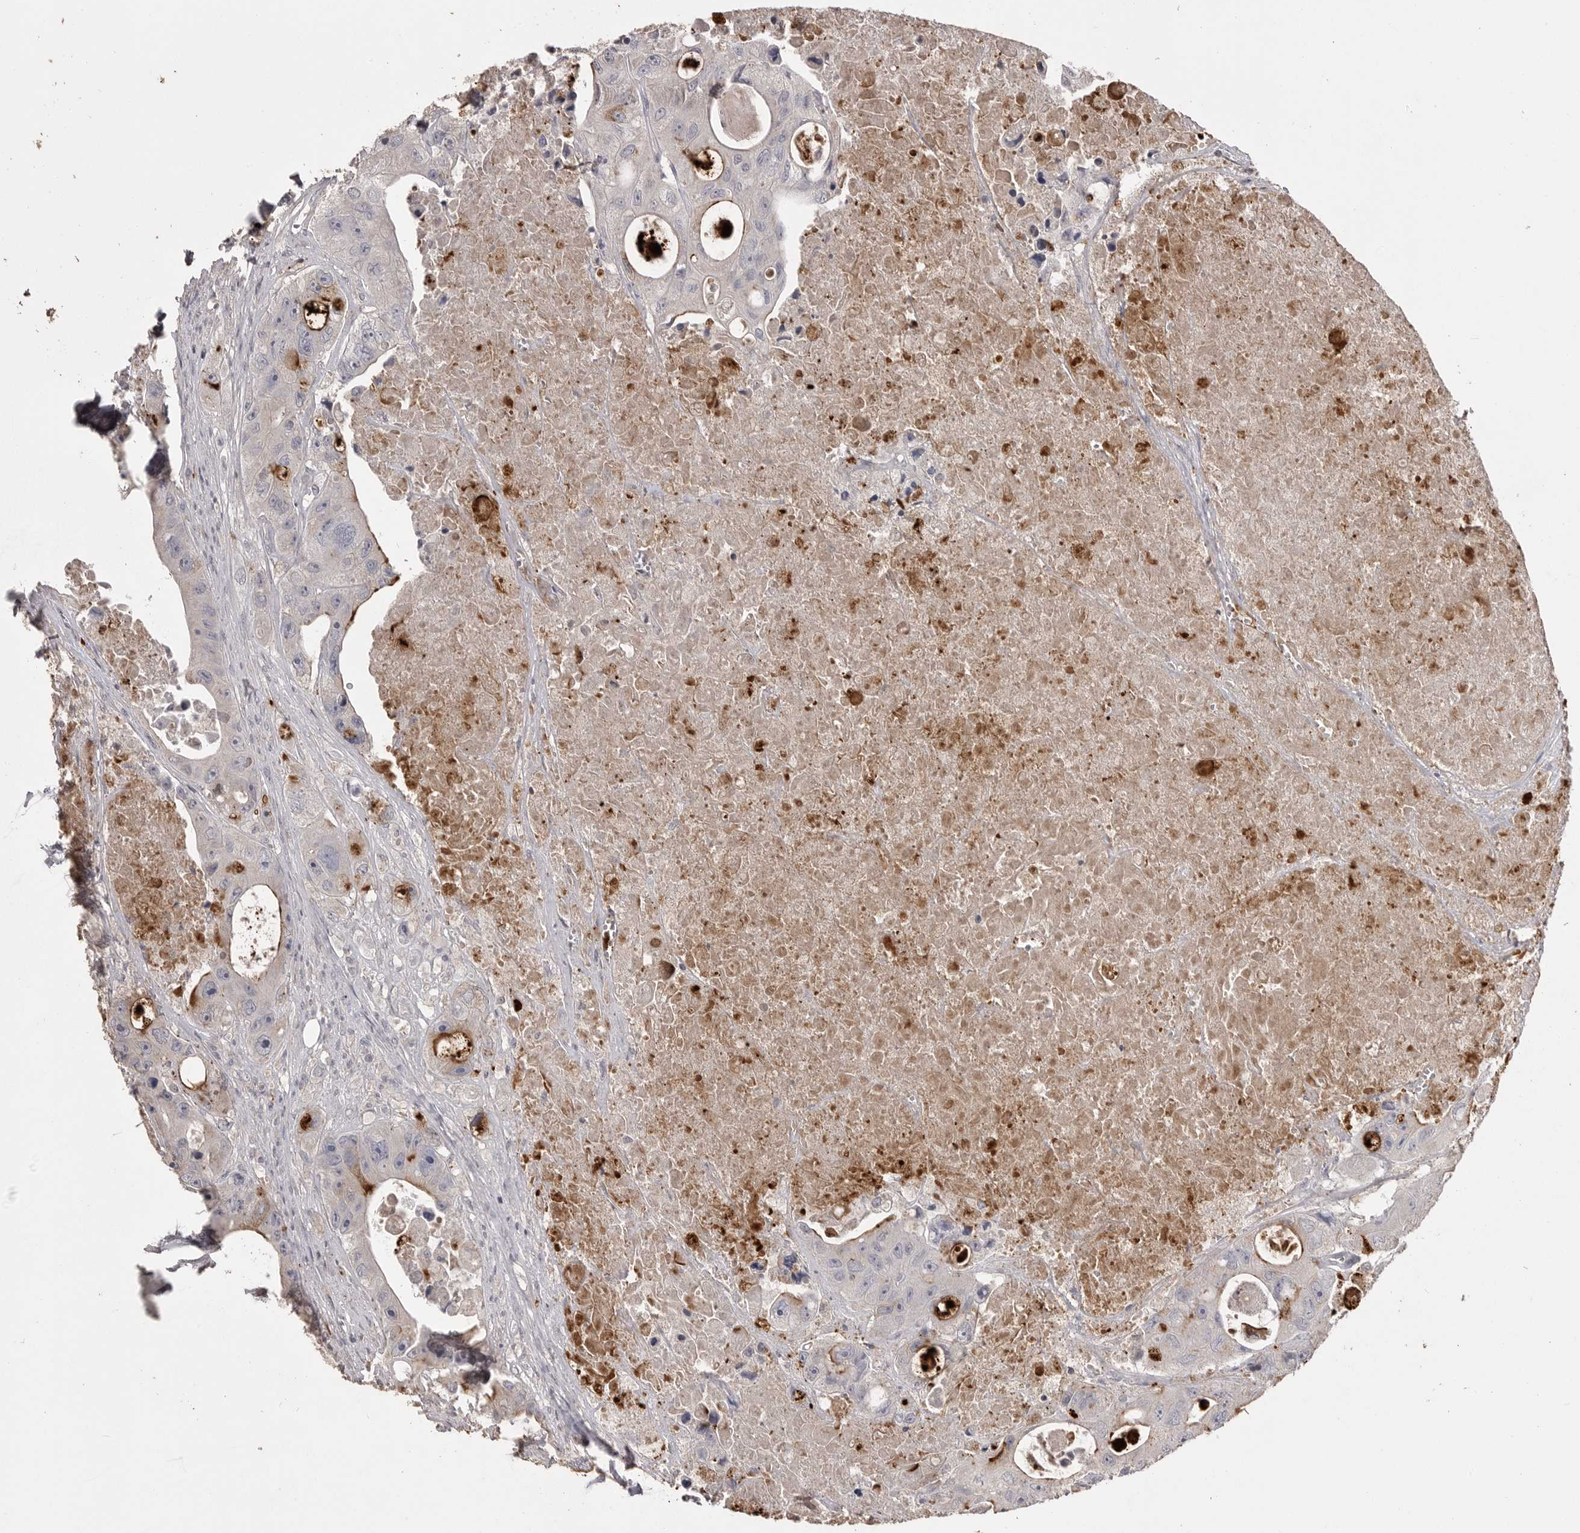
{"staining": {"intensity": "moderate", "quantity": "<25%", "location": "cytoplasmic/membranous"}, "tissue": "colorectal cancer", "cell_type": "Tumor cells", "image_type": "cancer", "snomed": [{"axis": "morphology", "description": "Adenocarcinoma, NOS"}, {"axis": "topography", "description": "Colon"}], "caption": "A low amount of moderate cytoplasmic/membranous expression is appreciated in about <25% of tumor cells in colorectal adenocarcinoma tissue.", "gene": "MMP7", "patient": {"sex": "female", "age": 46}}